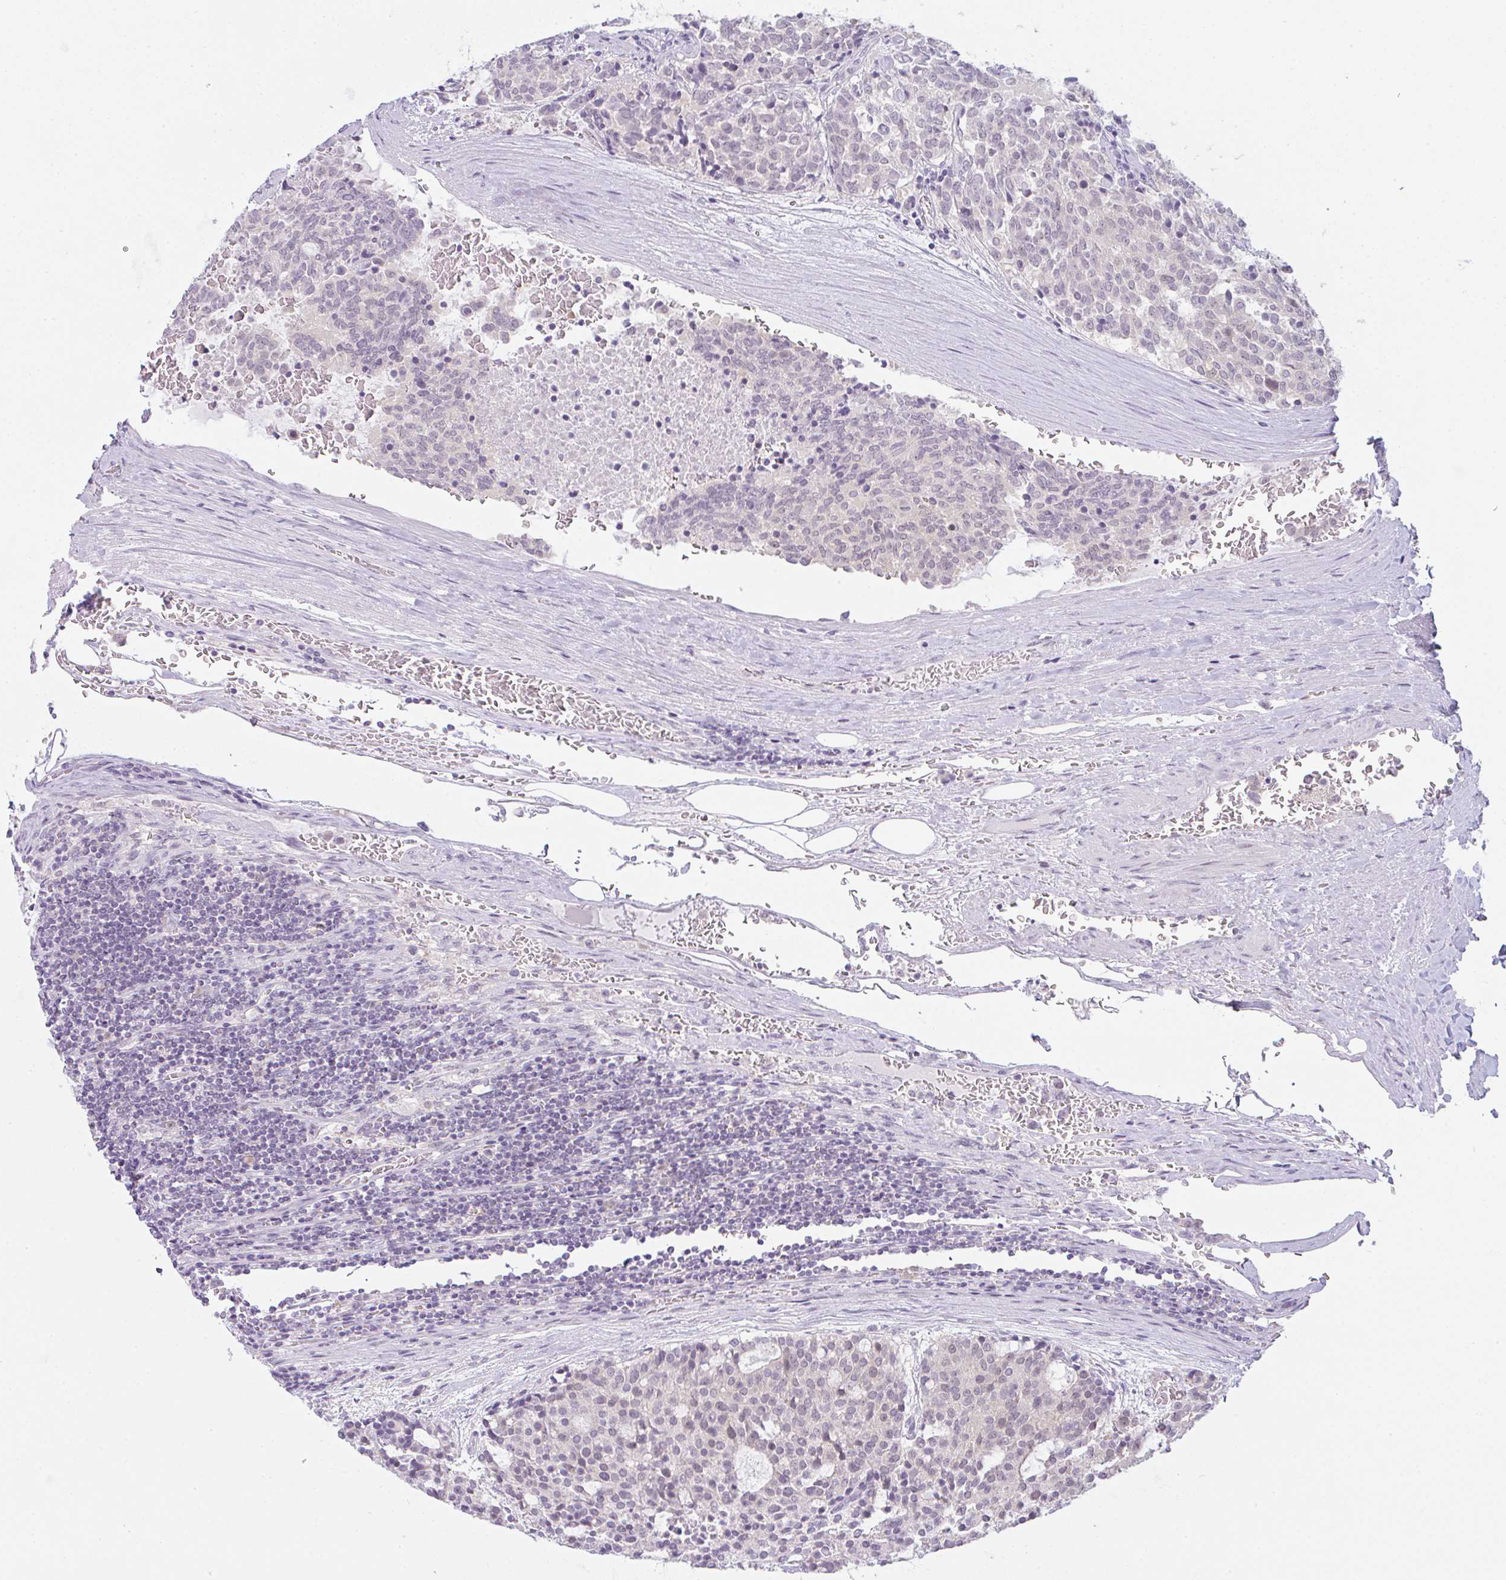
{"staining": {"intensity": "negative", "quantity": "none", "location": "none"}, "tissue": "carcinoid", "cell_type": "Tumor cells", "image_type": "cancer", "snomed": [{"axis": "morphology", "description": "Carcinoid, malignant, NOS"}, {"axis": "topography", "description": "Pancreas"}], "caption": "DAB immunohistochemical staining of human malignant carcinoid shows no significant expression in tumor cells.", "gene": "CSE1L", "patient": {"sex": "female", "age": 54}}